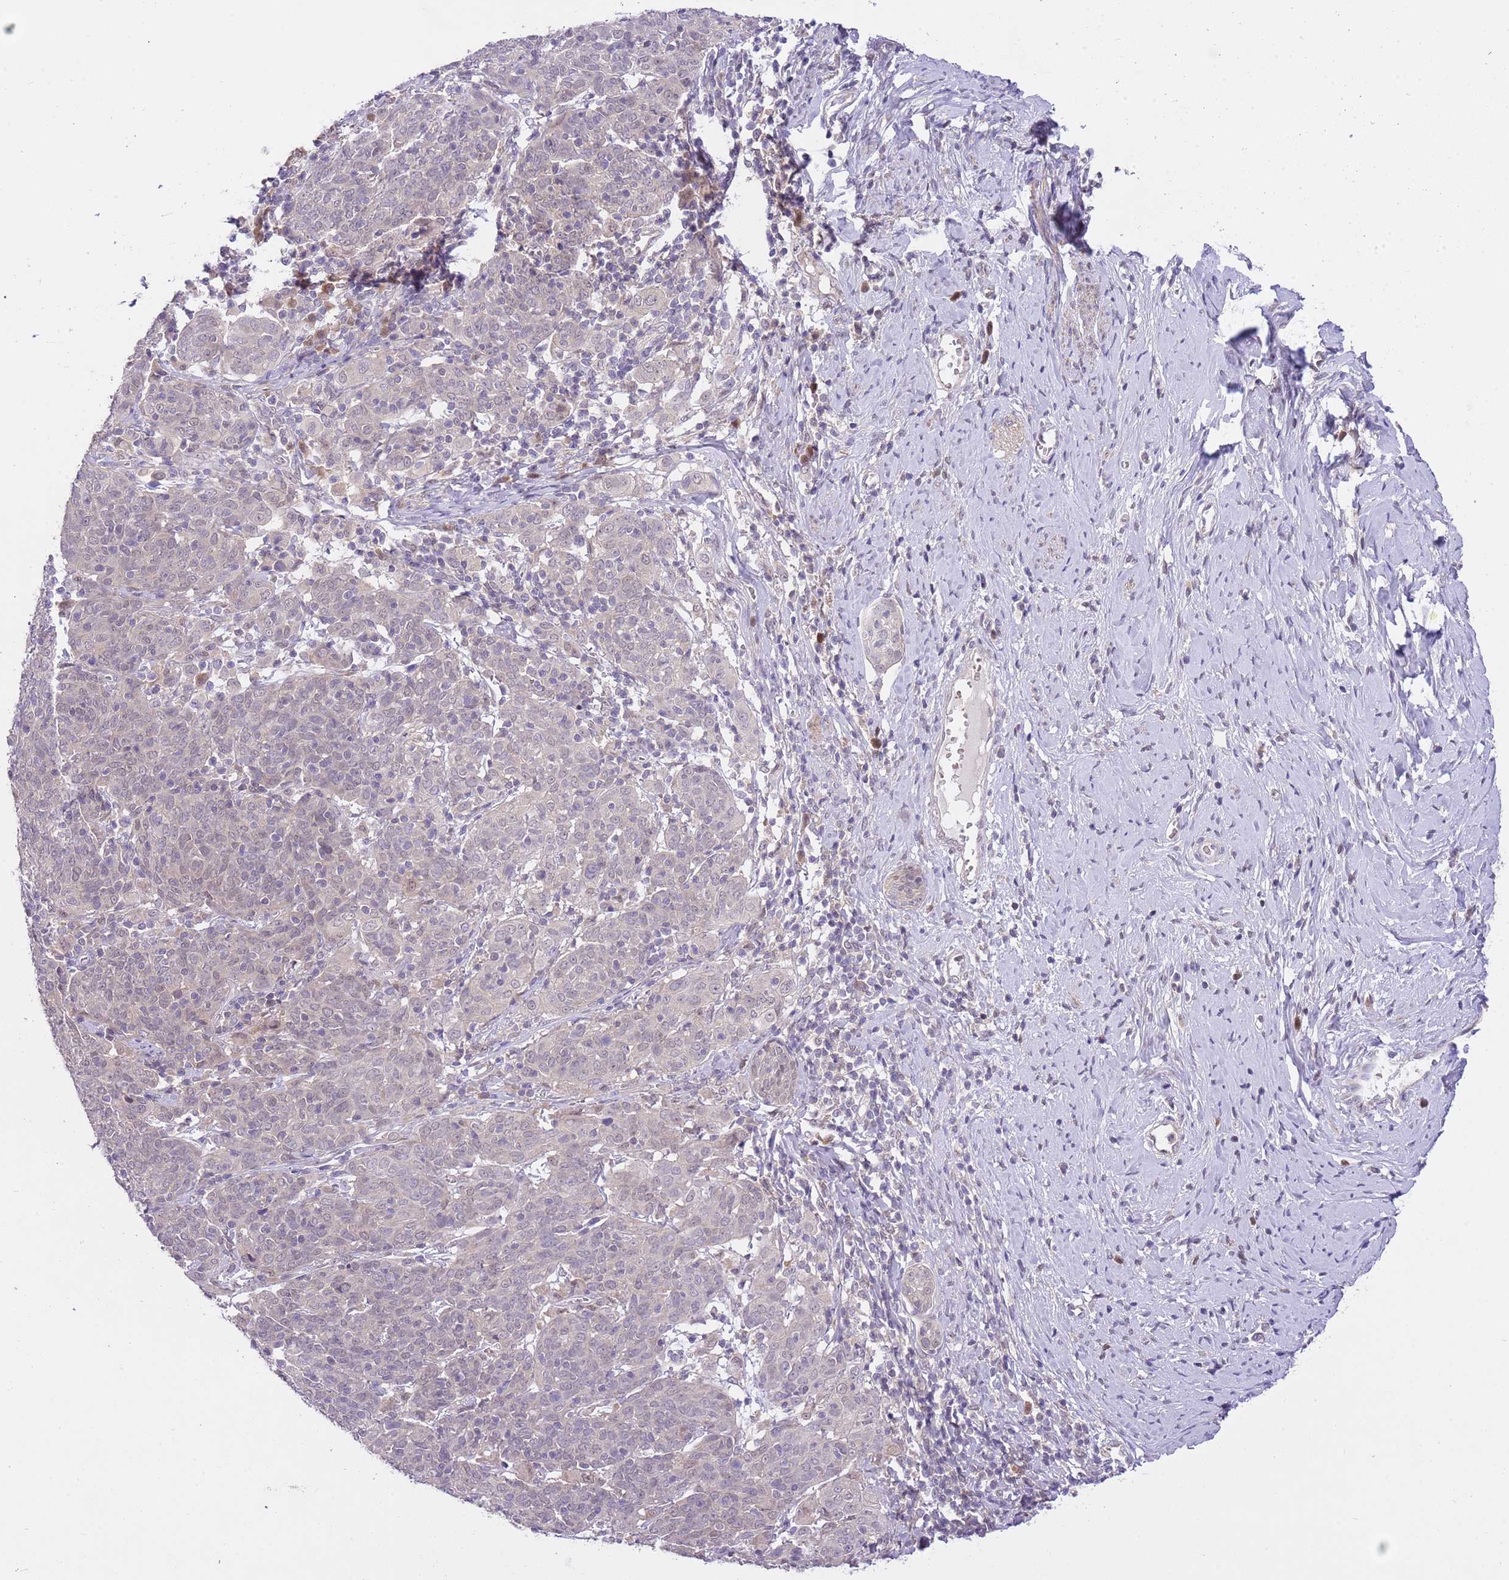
{"staining": {"intensity": "negative", "quantity": "none", "location": "none"}, "tissue": "cervical cancer", "cell_type": "Tumor cells", "image_type": "cancer", "snomed": [{"axis": "morphology", "description": "Squamous cell carcinoma, NOS"}, {"axis": "topography", "description": "Cervix"}], "caption": "Immunohistochemistry image of neoplastic tissue: human cervical squamous cell carcinoma stained with DAB (3,3'-diaminobenzidine) demonstrates no significant protein expression in tumor cells.", "gene": "GALK2", "patient": {"sex": "female", "age": 67}}